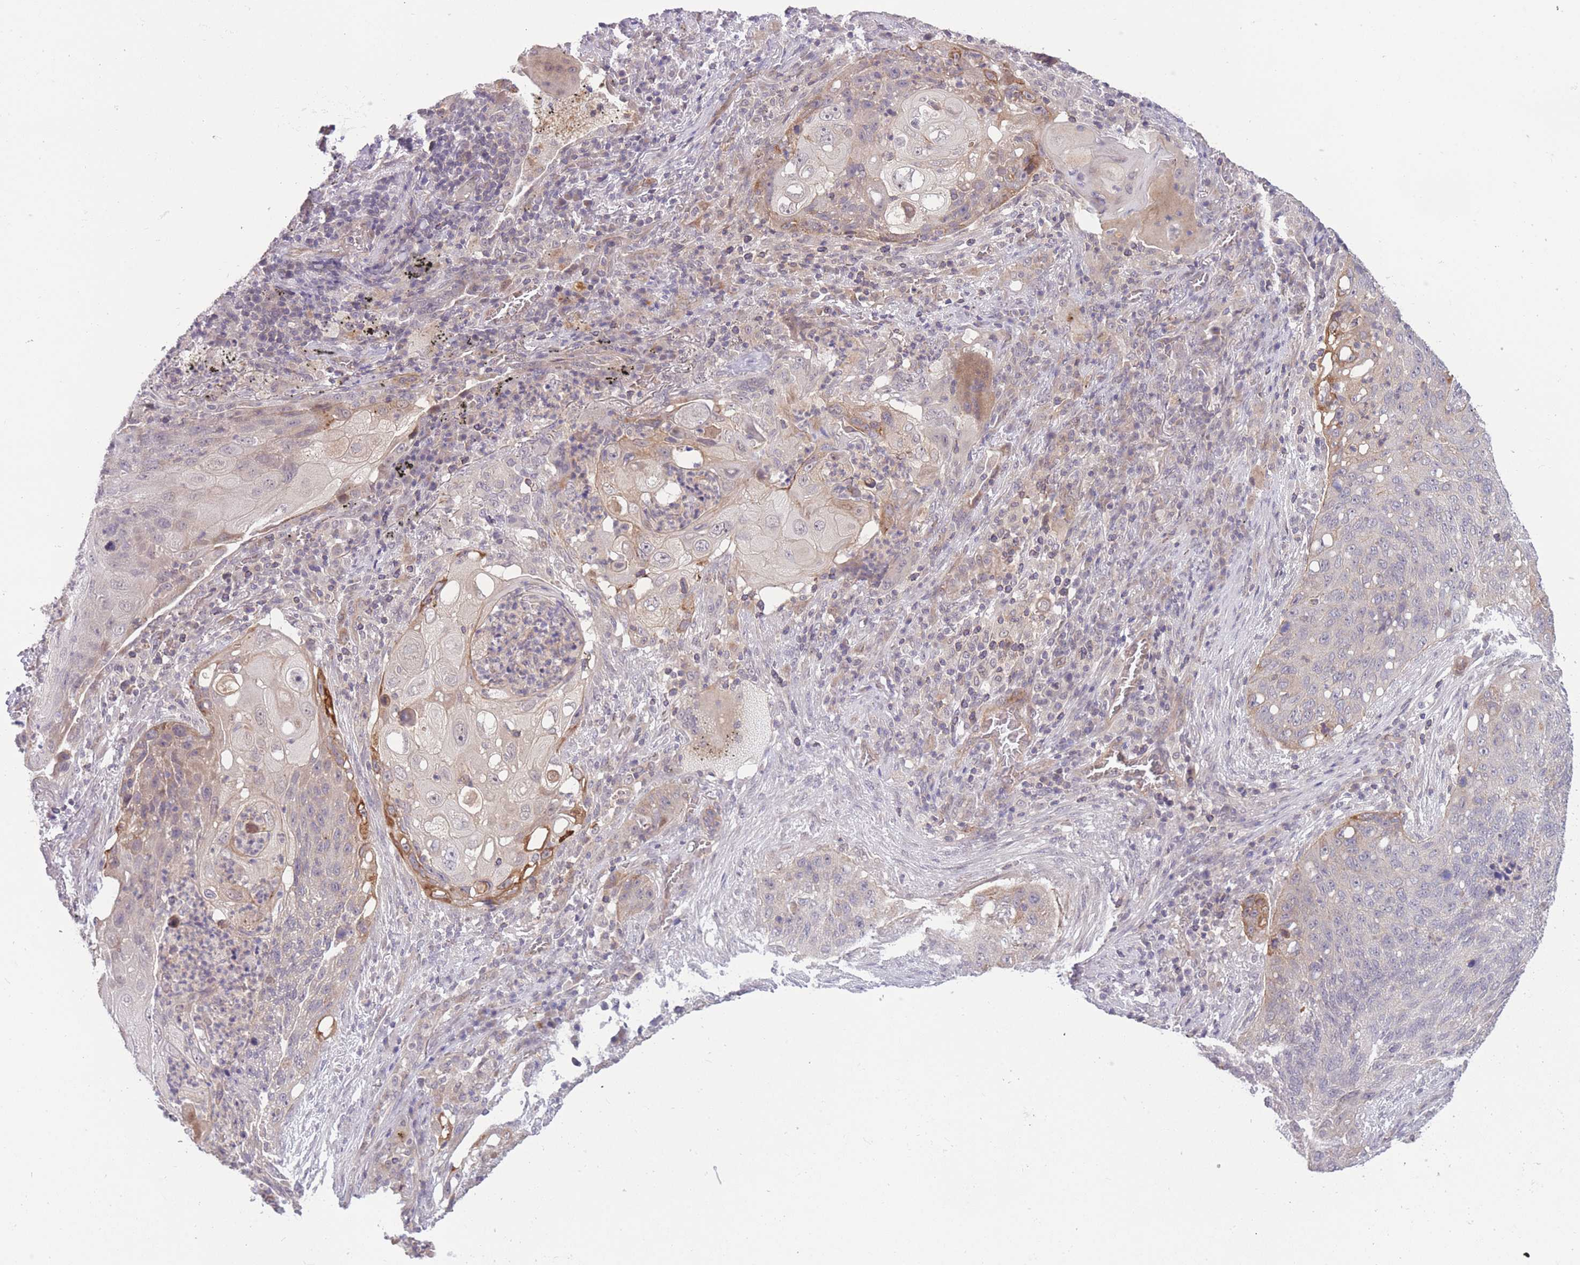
{"staining": {"intensity": "moderate", "quantity": "<25%", "location": "cytoplasmic/membranous"}, "tissue": "lung cancer", "cell_type": "Tumor cells", "image_type": "cancer", "snomed": [{"axis": "morphology", "description": "Squamous cell carcinoma, NOS"}, {"axis": "topography", "description": "Lung"}], "caption": "Lung cancer (squamous cell carcinoma) stained with a brown dye shows moderate cytoplasmic/membranous positive positivity in approximately <25% of tumor cells.", "gene": "FUT5", "patient": {"sex": "female", "age": 63}}